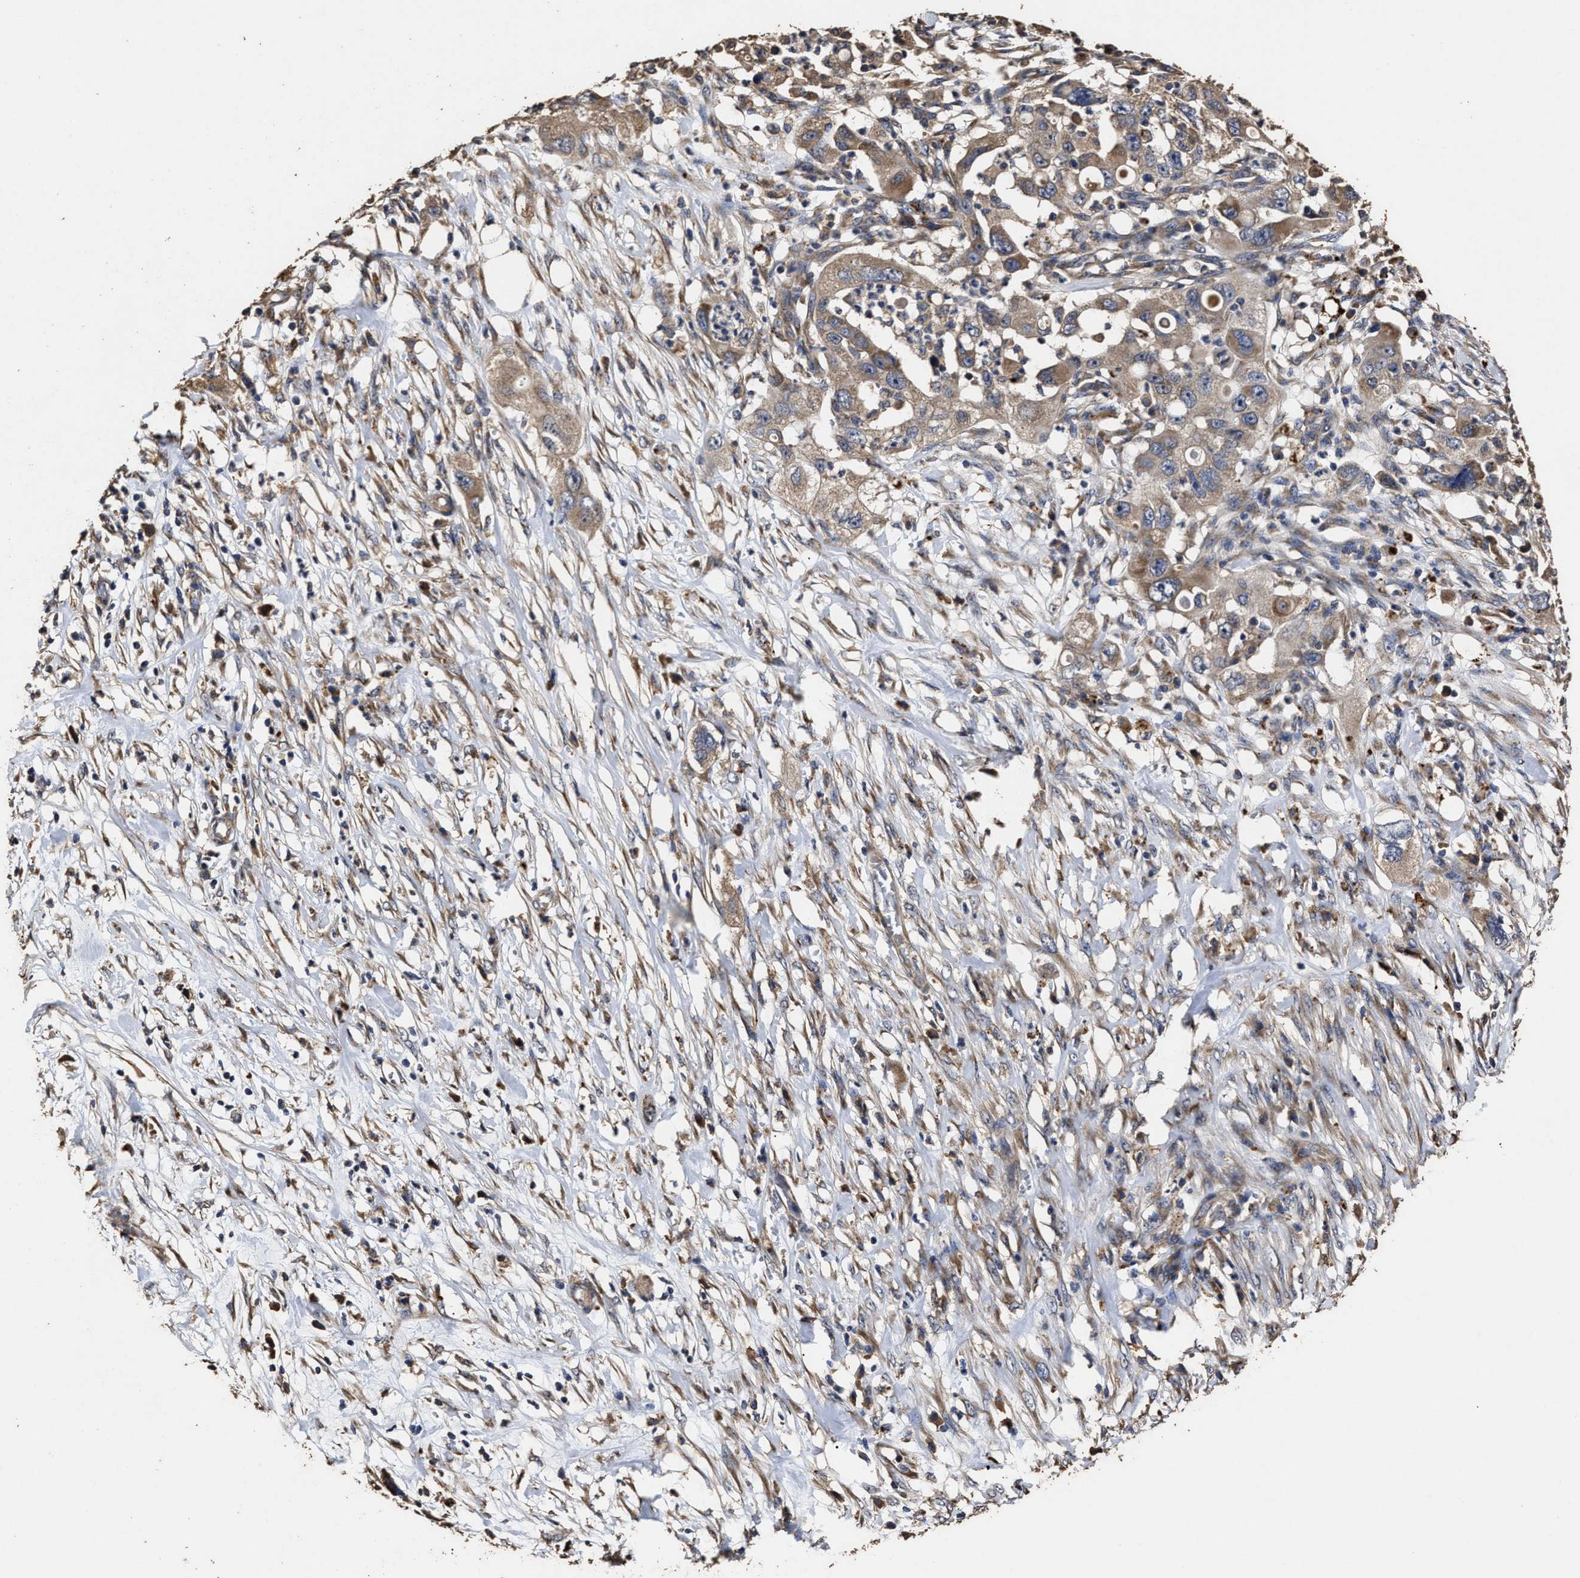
{"staining": {"intensity": "weak", "quantity": ">75%", "location": "cytoplasmic/membranous"}, "tissue": "pancreatic cancer", "cell_type": "Tumor cells", "image_type": "cancer", "snomed": [{"axis": "morphology", "description": "Adenocarcinoma, NOS"}, {"axis": "topography", "description": "Pancreas"}], "caption": "The micrograph exhibits immunohistochemical staining of adenocarcinoma (pancreatic). There is weak cytoplasmic/membranous expression is appreciated in about >75% of tumor cells.", "gene": "PPM1K", "patient": {"sex": "female", "age": 78}}